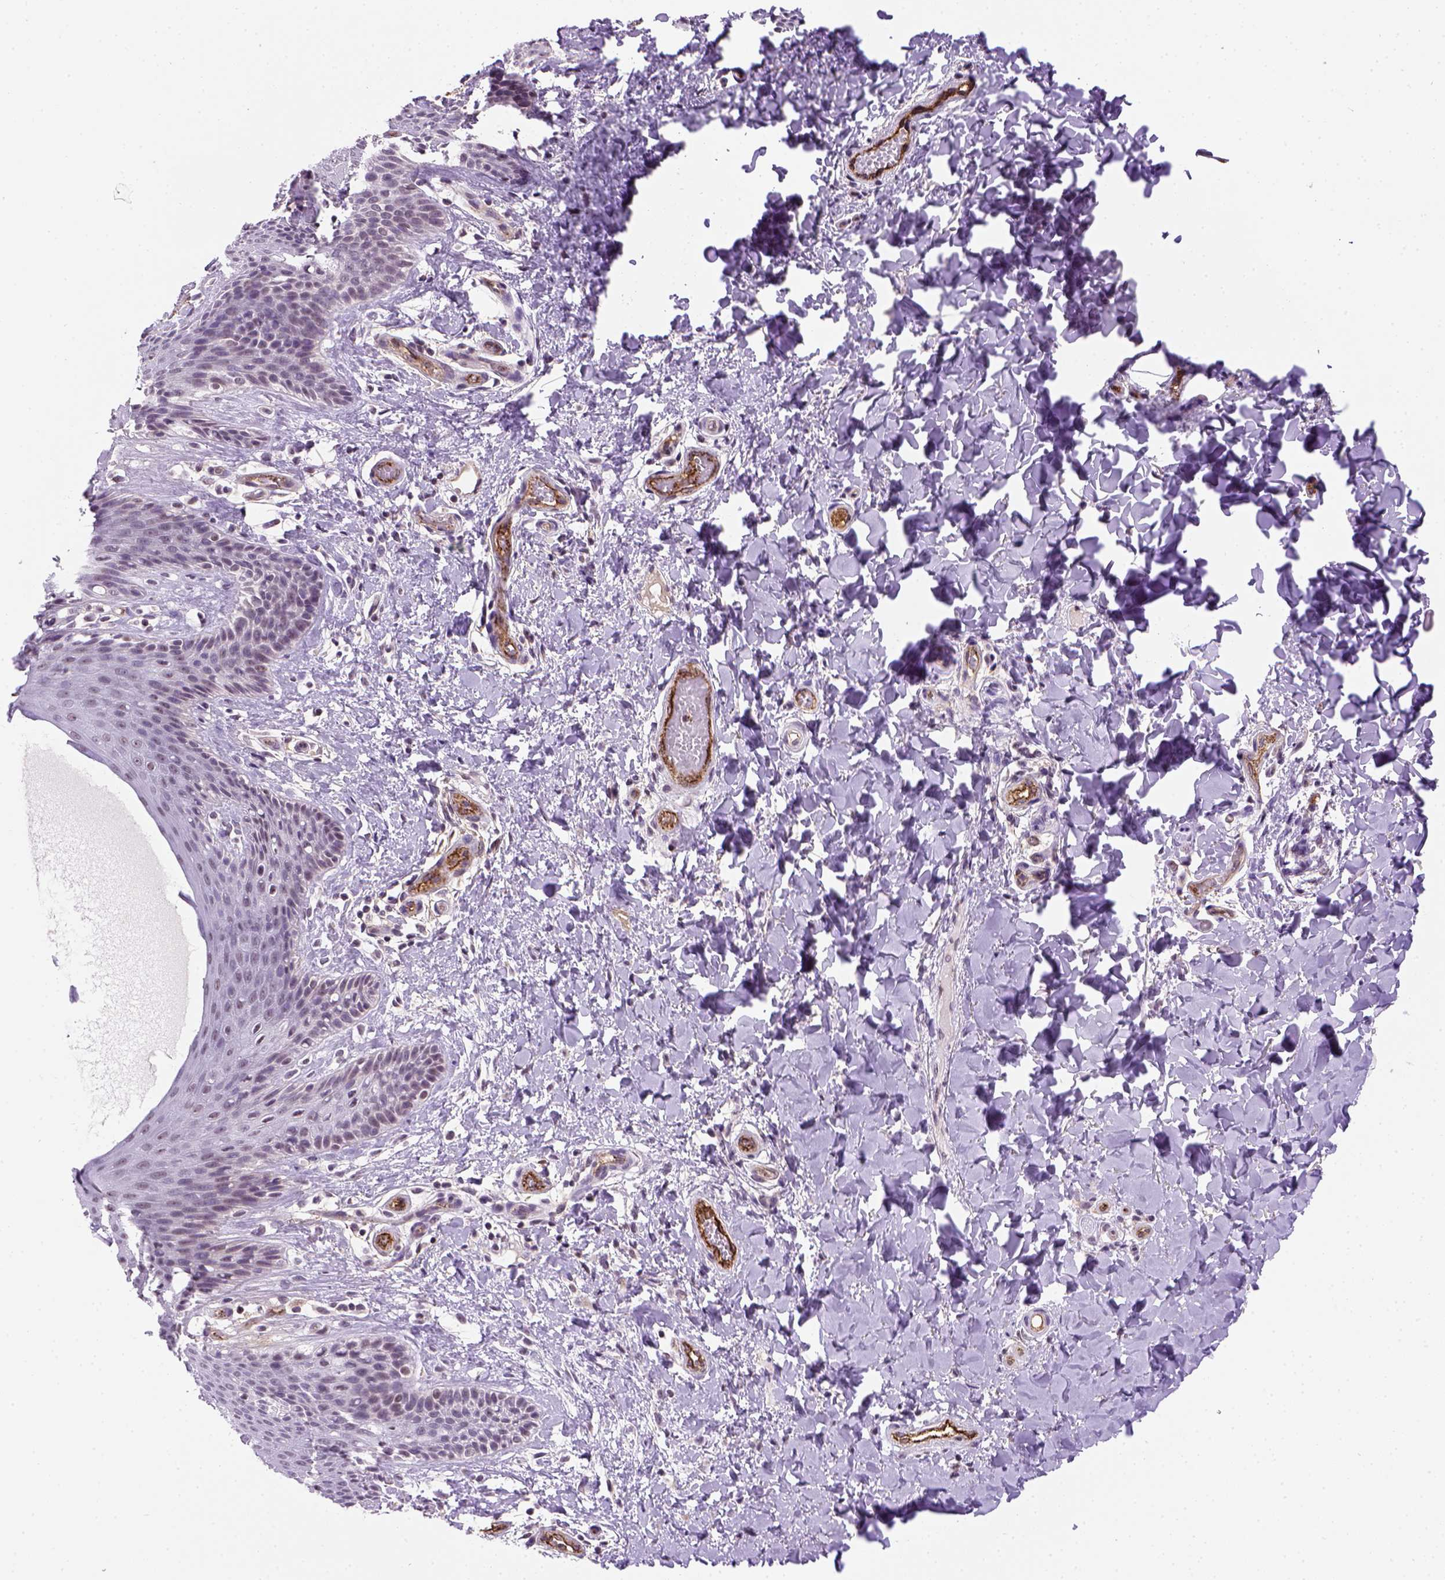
{"staining": {"intensity": "negative", "quantity": "none", "location": "none"}, "tissue": "skin", "cell_type": "Epidermal cells", "image_type": "normal", "snomed": [{"axis": "morphology", "description": "Normal tissue, NOS"}, {"axis": "topography", "description": "Anal"}], "caption": "The histopathology image reveals no staining of epidermal cells in benign skin. (Brightfield microscopy of DAB (3,3'-diaminobenzidine) immunohistochemistry at high magnification).", "gene": "VWF", "patient": {"sex": "male", "age": 36}}